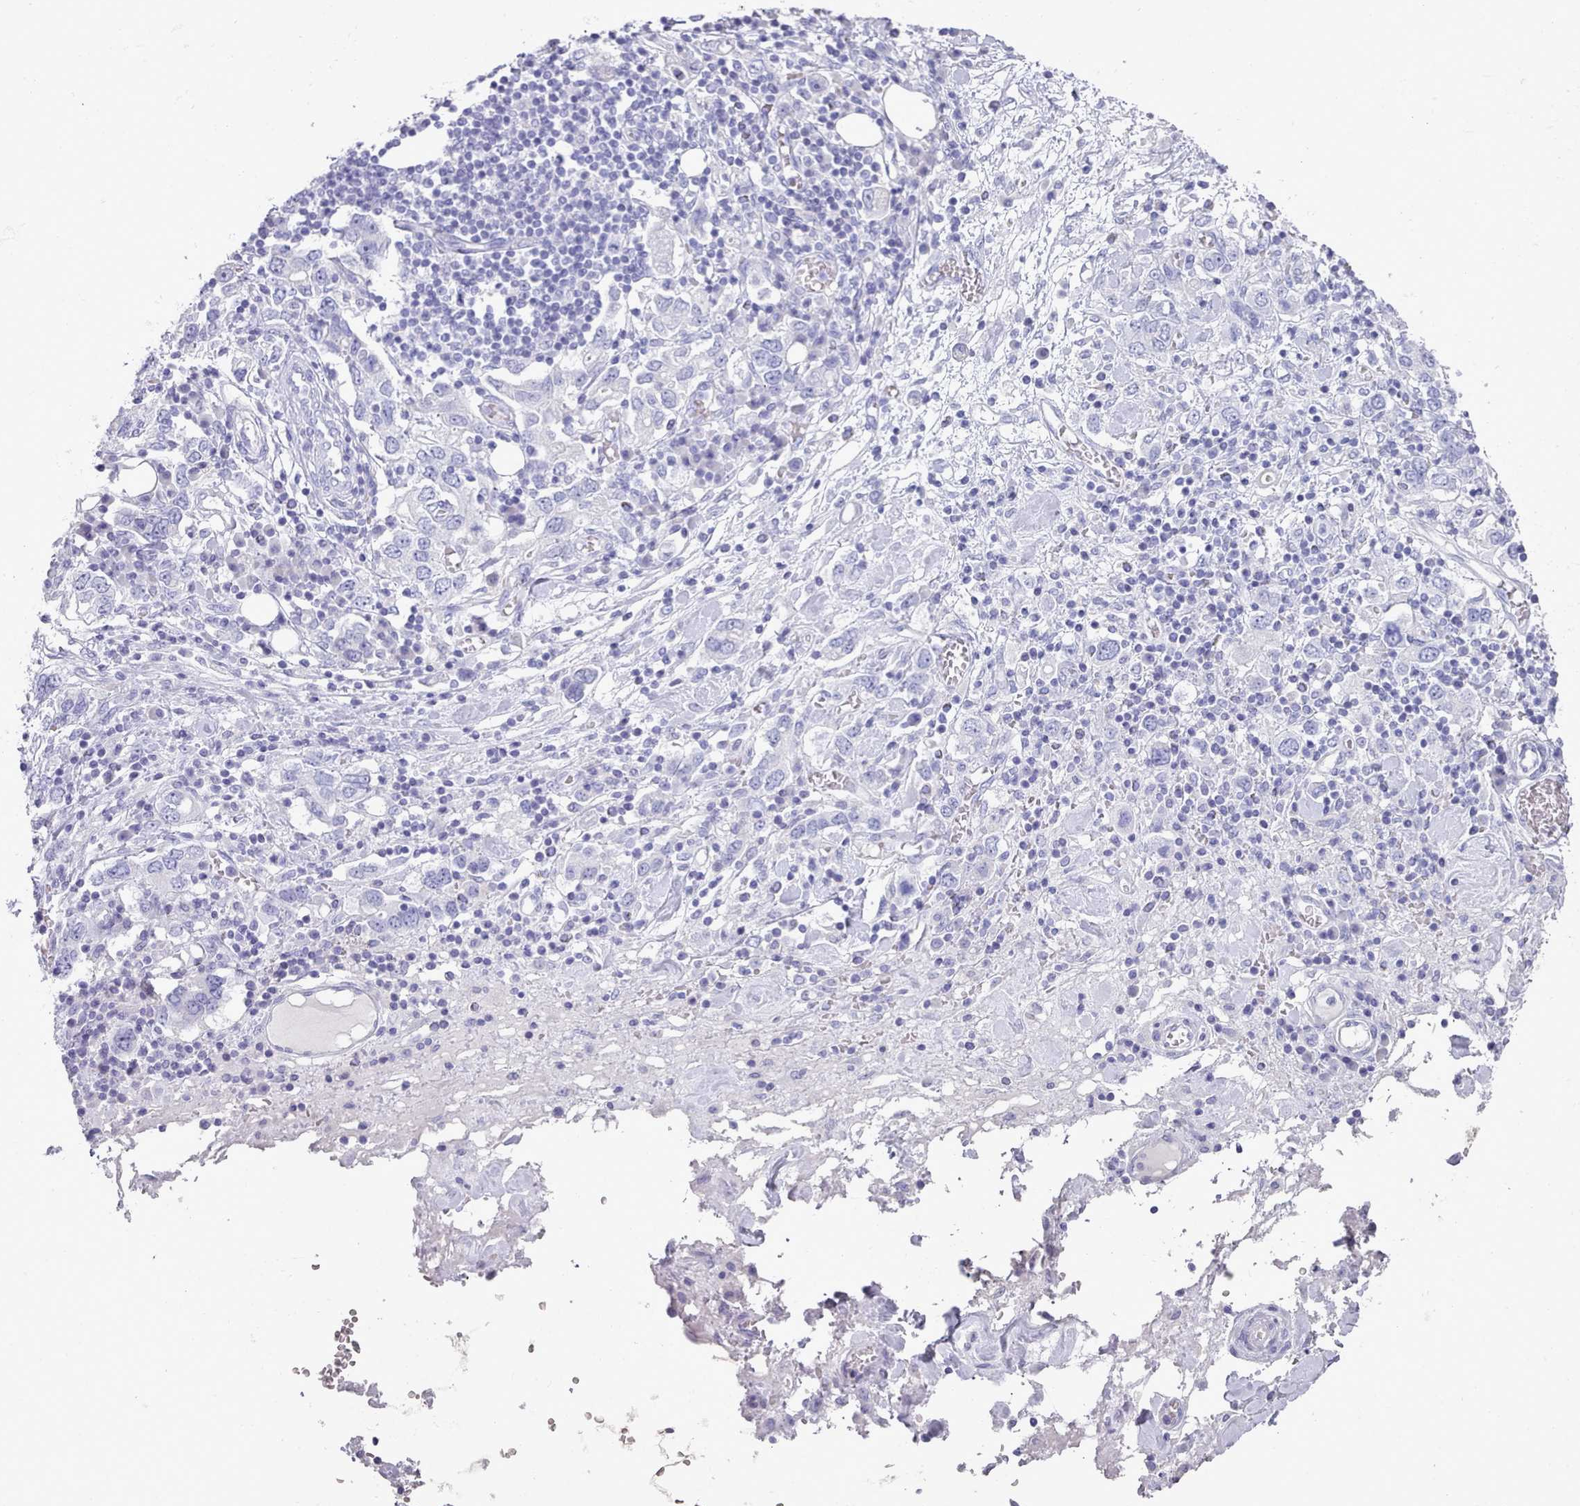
{"staining": {"intensity": "negative", "quantity": "none", "location": "none"}, "tissue": "stomach cancer", "cell_type": "Tumor cells", "image_type": "cancer", "snomed": [{"axis": "morphology", "description": "Adenocarcinoma, NOS"}, {"axis": "topography", "description": "Stomach, upper"}, {"axis": "topography", "description": "Stomach"}], "caption": "DAB immunohistochemical staining of stomach cancer displays no significant positivity in tumor cells.", "gene": "LRRC37A", "patient": {"sex": "male", "age": 62}}